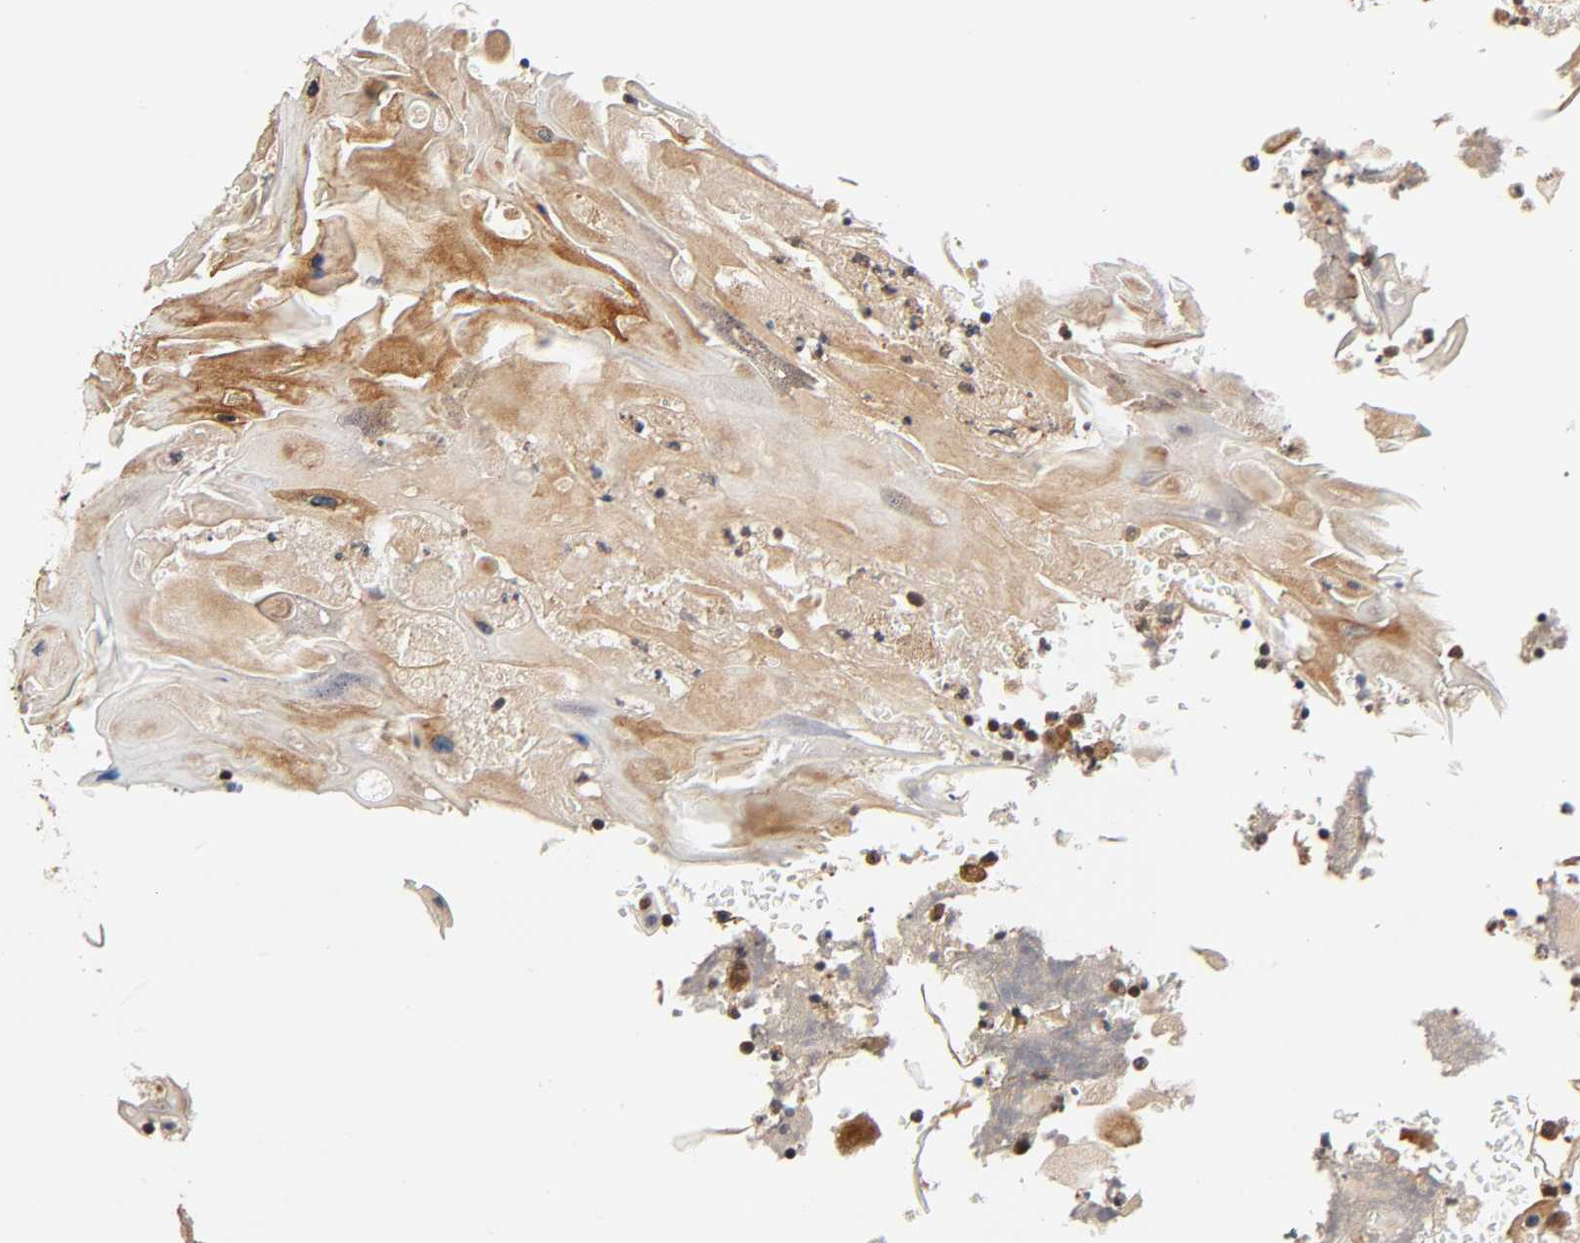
{"staining": {"intensity": "moderate", "quantity": ">75%", "location": "cytoplasmic/membranous"}, "tissue": "head and neck cancer", "cell_type": "Tumor cells", "image_type": "cancer", "snomed": [{"axis": "morphology", "description": "Squamous cell carcinoma, NOS"}, {"axis": "topography", "description": "Oral tissue"}, {"axis": "topography", "description": "Head-Neck"}], "caption": "Head and neck squamous cell carcinoma stained with DAB immunohistochemistry demonstrates medium levels of moderate cytoplasmic/membranous staining in approximately >75% of tumor cells.", "gene": "IQCJ-SCHIP1", "patient": {"sex": "female", "age": 76}}